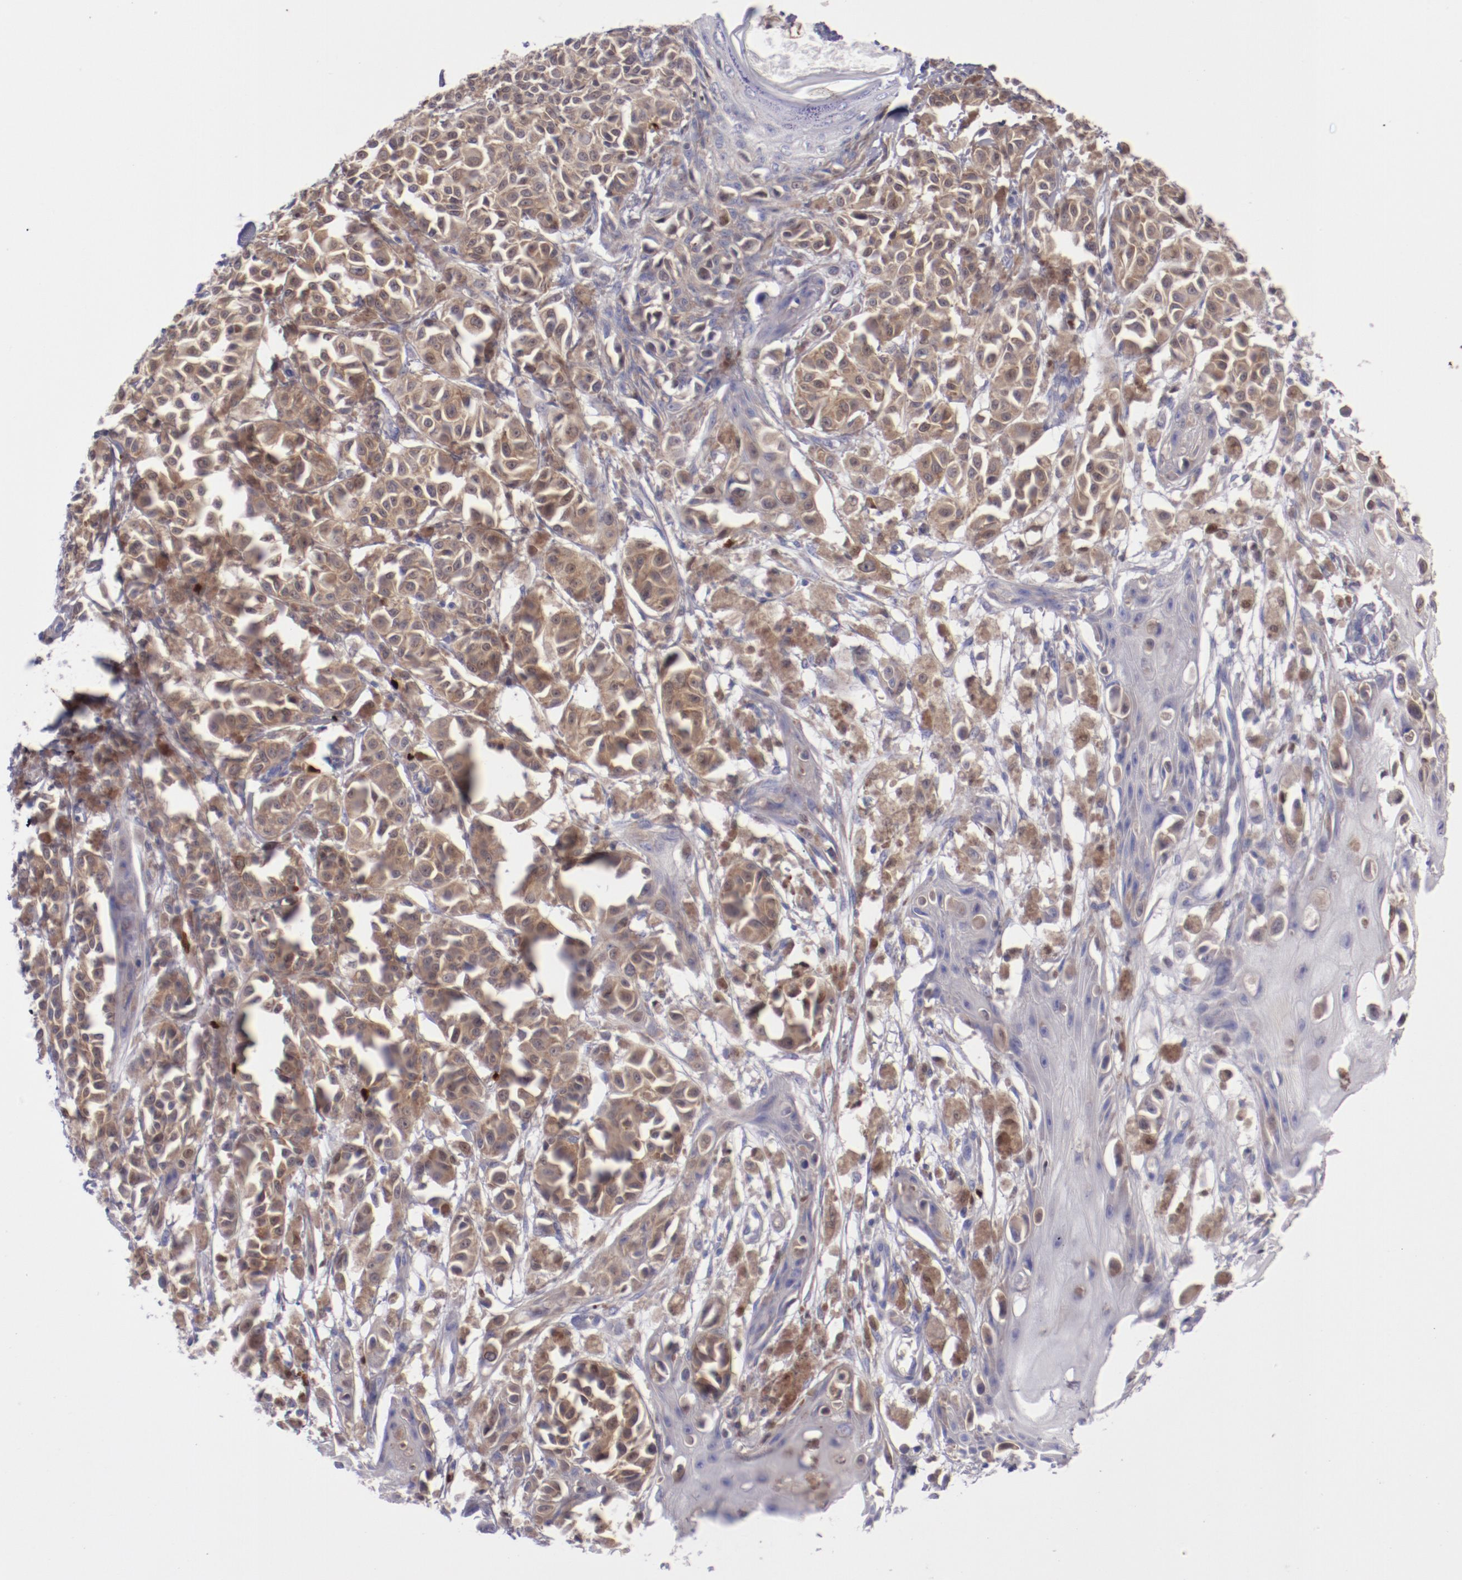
{"staining": {"intensity": "moderate", "quantity": ">75%", "location": "cytoplasmic/membranous"}, "tissue": "melanoma", "cell_type": "Tumor cells", "image_type": "cancer", "snomed": [{"axis": "morphology", "description": "Malignant melanoma, NOS"}, {"axis": "topography", "description": "Skin"}], "caption": "High-power microscopy captured an immunohistochemistry histopathology image of malignant melanoma, revealing moderate cytoplasmic/membranous expression in approximately >75% of tumor cells.", "gene": "IRF8", "patient": {"sex": "male", "age": 76}}